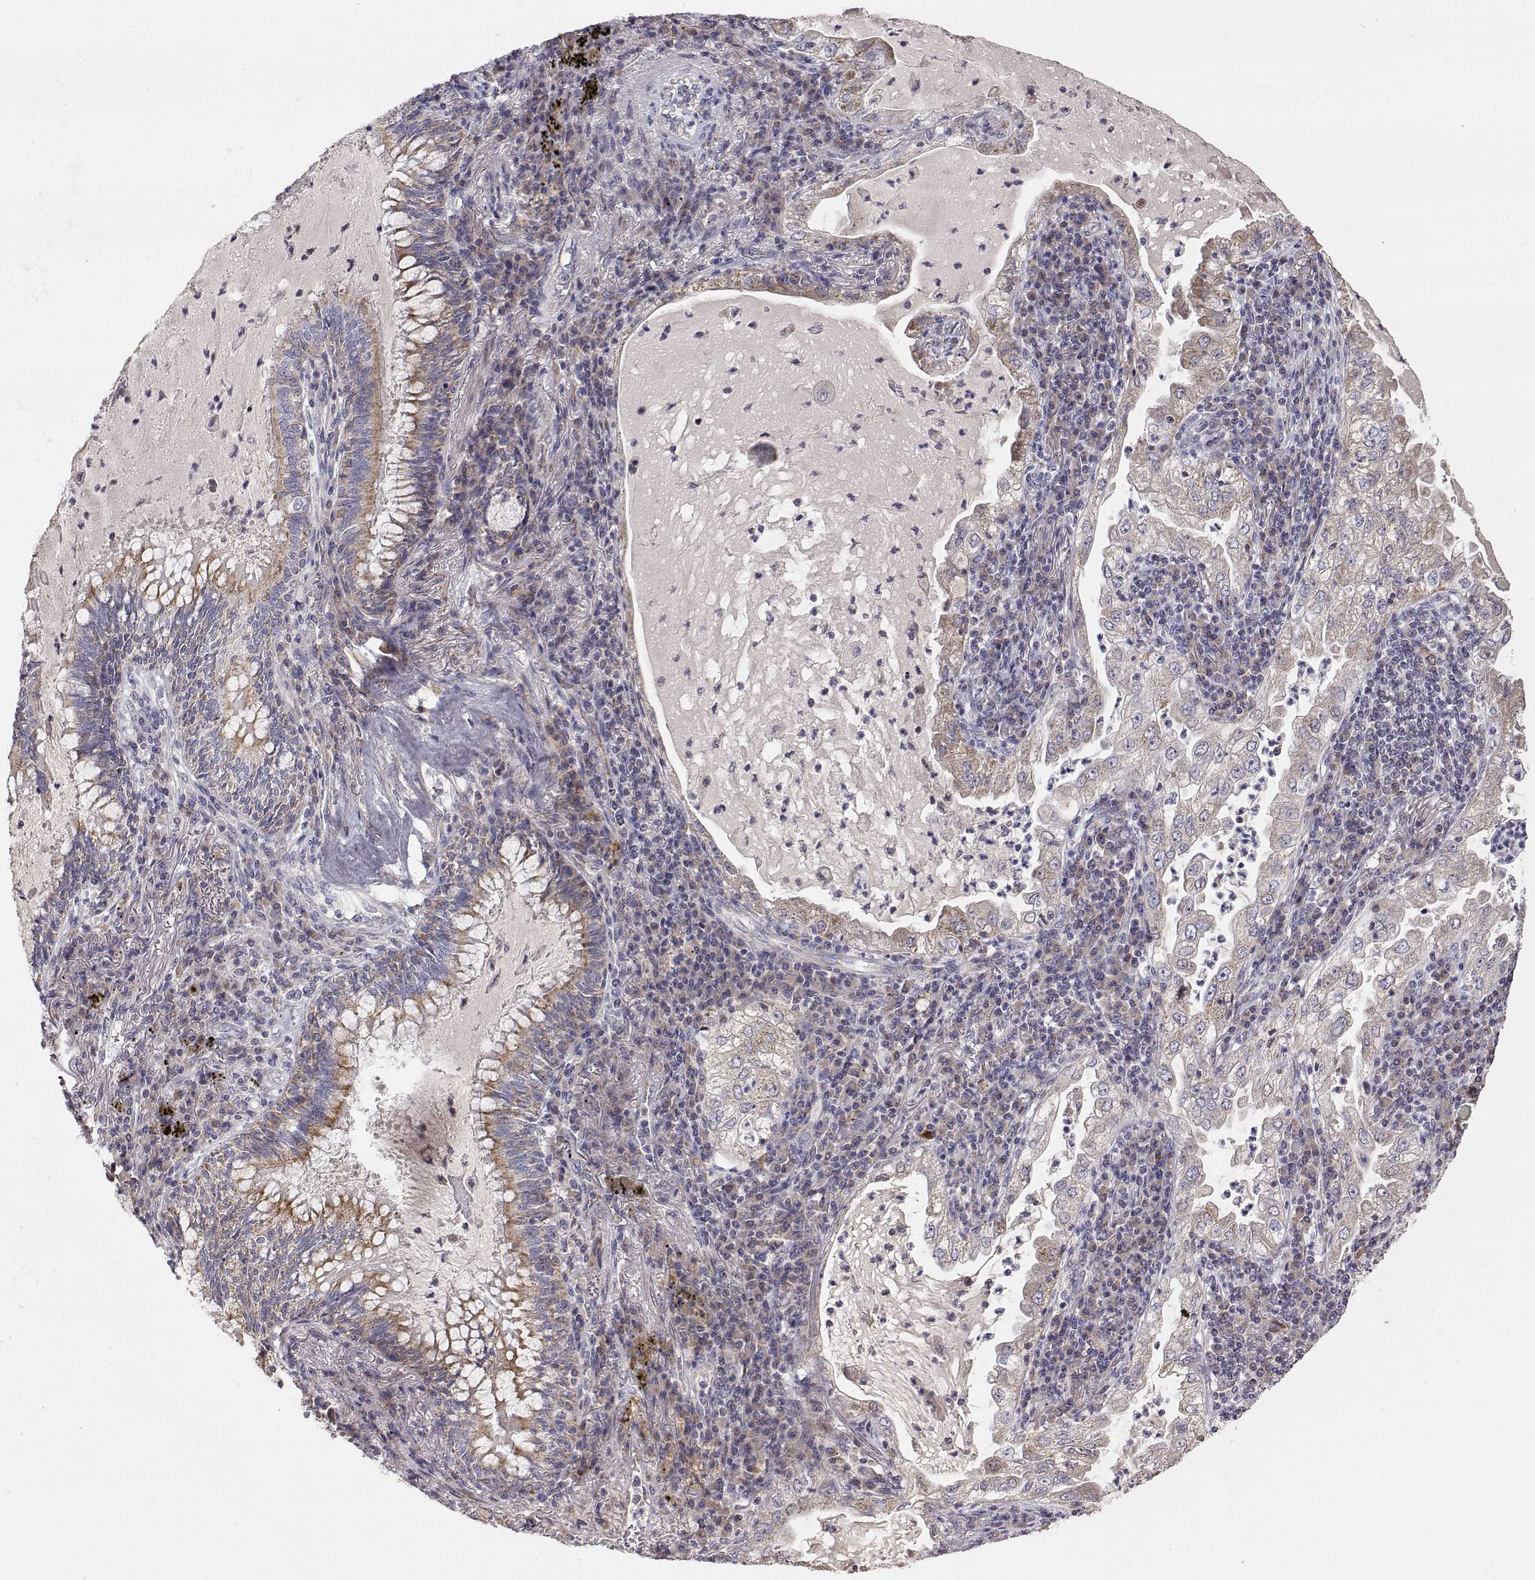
{"staining": {"intensity": "weak", "quantity": "25%-75%", "location": "cytoplasmic/membranous"}, "tissue": "lung cancer", "cell_type": "Tumor cells", "image_type": "cancer", "snomed": [{"axis": "morphology", "description": "Adenocarcinoma, NOS"}, {"axis": "topography", "description": "Lung"}], "caption": "Adenocarcinoma (lung) stained with IHC shows weak cytoplasmic/membranous expression in about 25%-75% of tumor cells. (DAB IHC with brightfield microscopy, high magnification).", "gene": "MRPL3", "patient": {"sex": "female", "age": 73}}